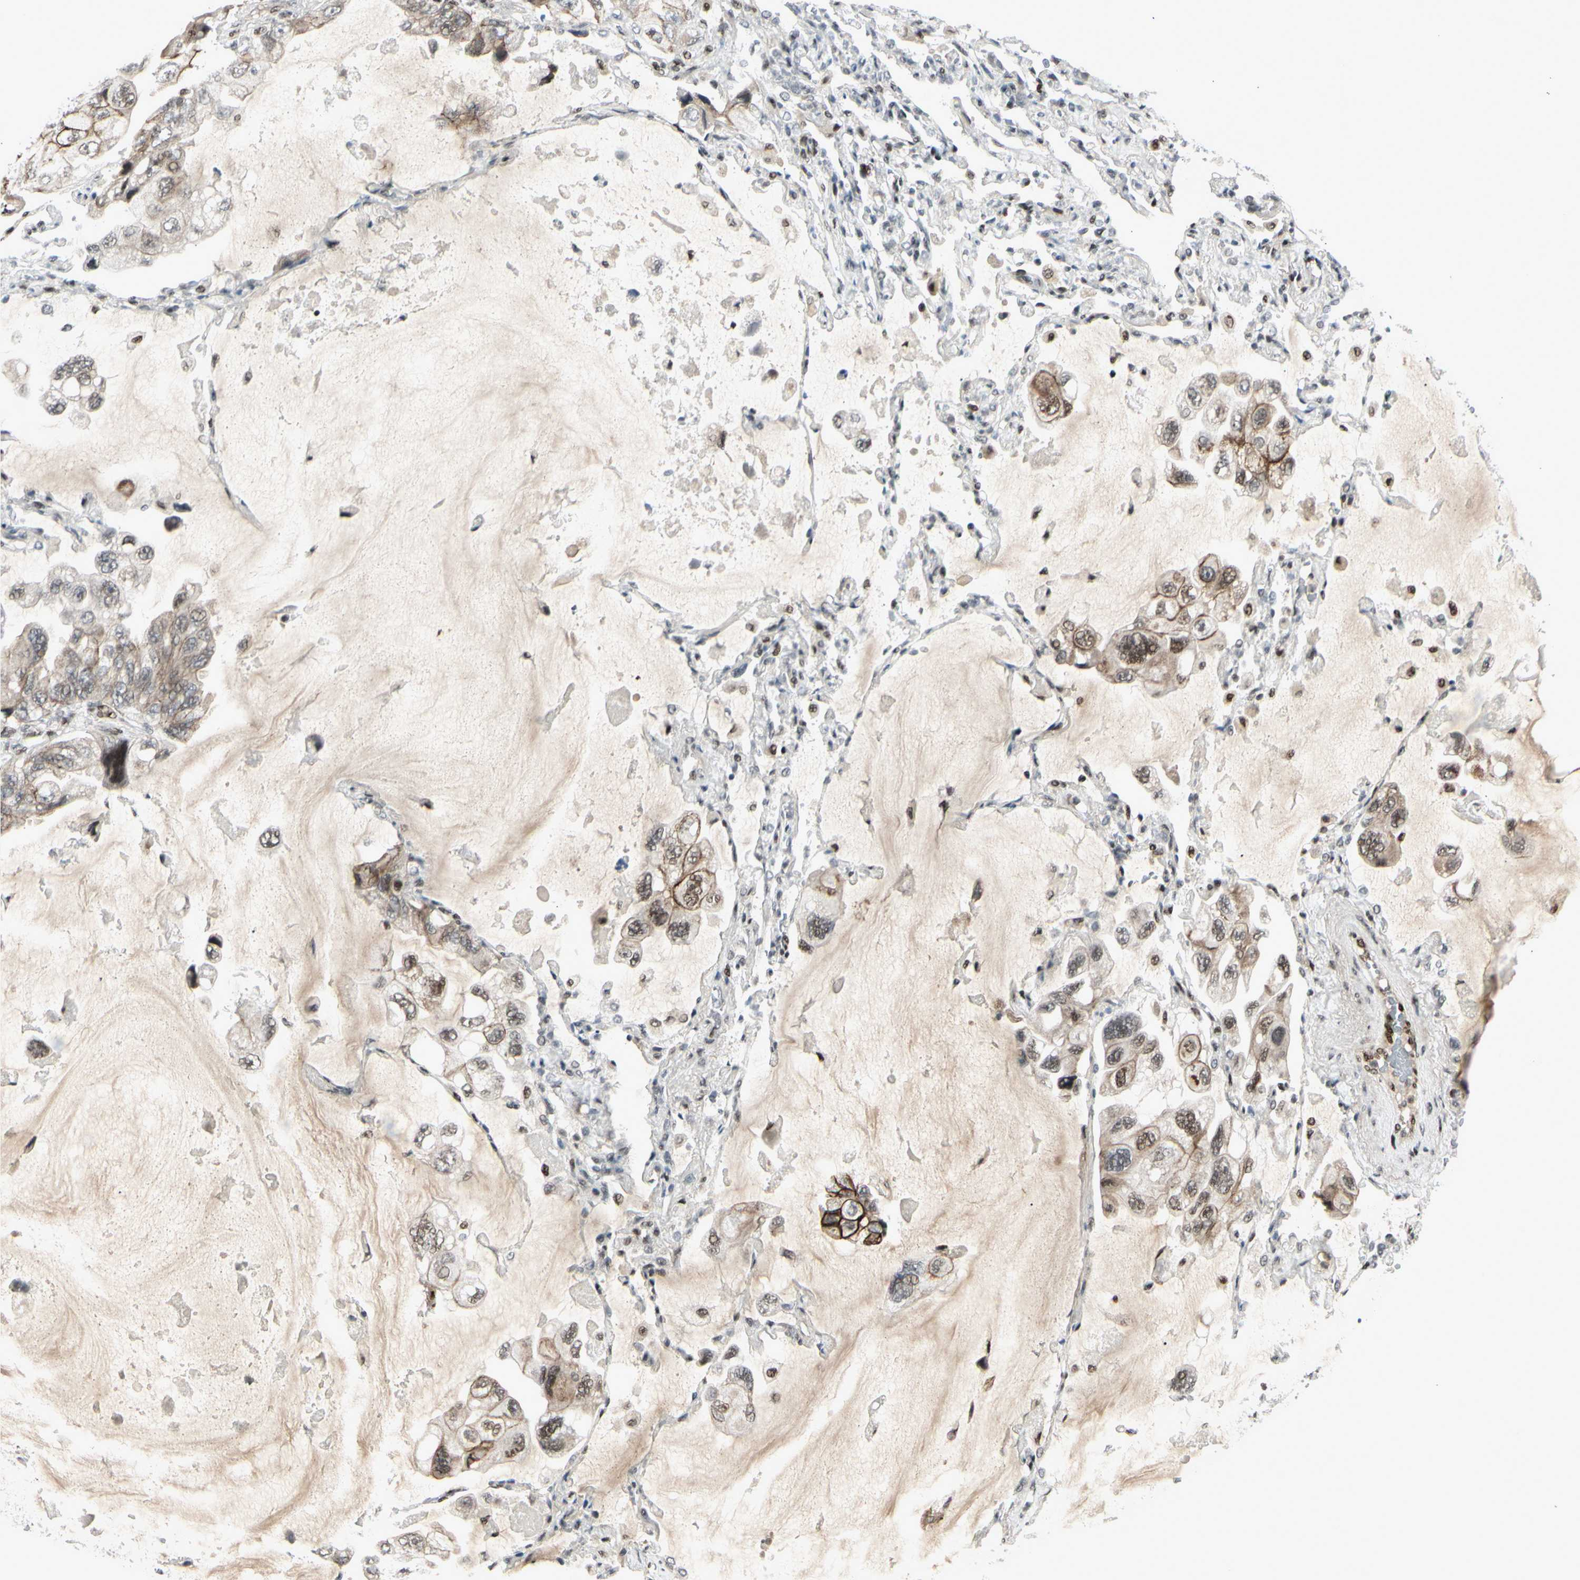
{"staining": {"intensity": "moderate", "quantity": ">75%", "location": "cytoplasmic/membranous,nuclear"}, "tissue": "lung cancer", "cell_type": "Tumor cells", "image_type": "cancer", "snomed": [{"axis": "morphology", "description": "Squamous cell carcinoma, NOS"}, {"axis": "topography", "description": "Lung"}], "caption": "A brown stain highlights moderate cytoplasmic/membranous and nuclear staining of a protein in human lung cancer tumor cells. The protein is shown in brown color, while the nuclei are stained blue.", "gene": "FOXJ2", "patient": {"sex": "female", "age": 73}}